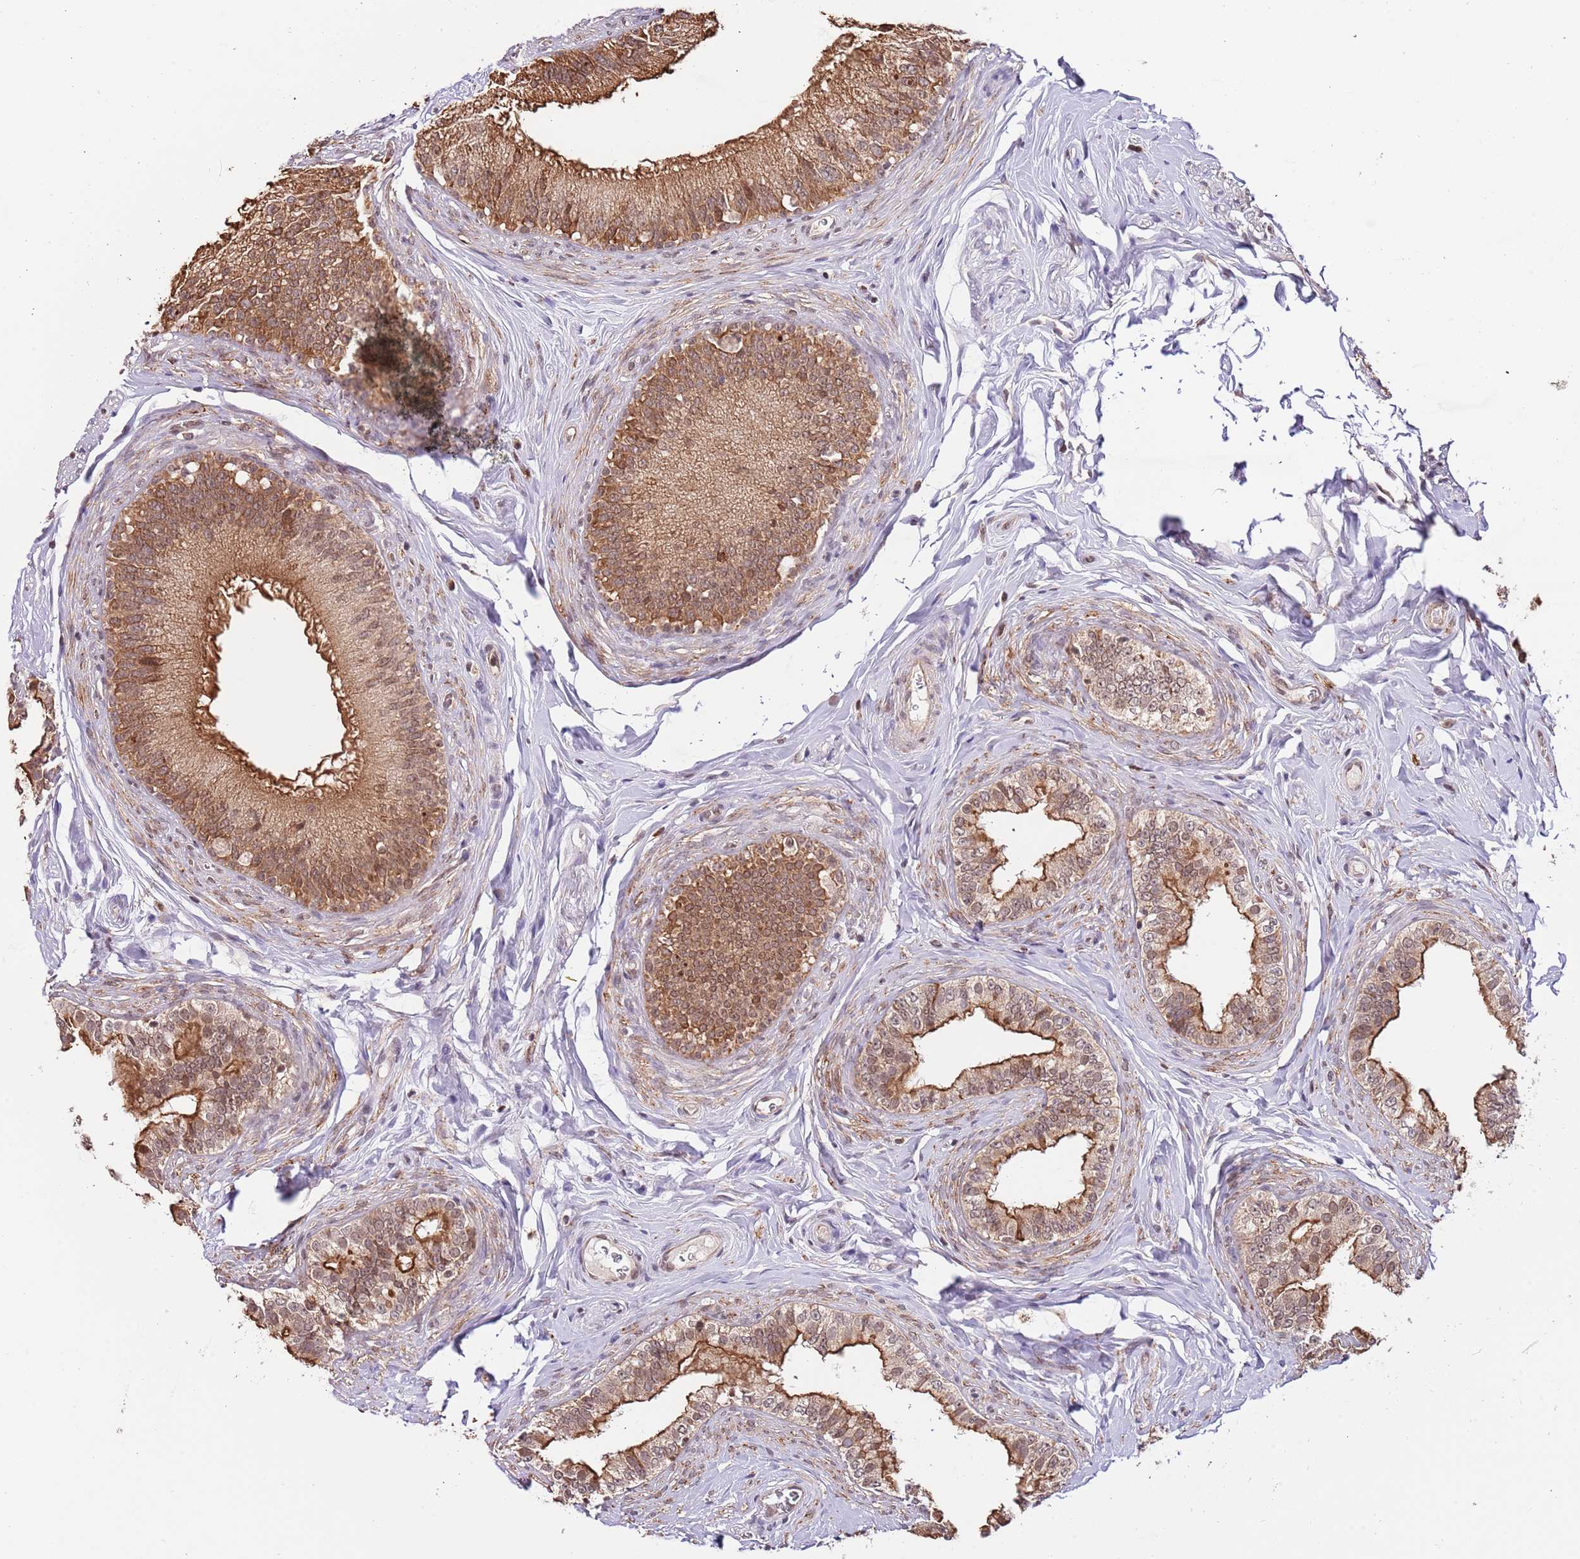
{"staining": {"intensity": "moderate", "quantity": ">75%", "location": "cytoplasmic/membranous,nuclear"}, "tissue": "epididymis", "cell_type": "Glandular cells", "image_type": "normal", "snomed": [{"axis": "morphology", "description": "Normal tissue, NOS"}, {"axis": "topography", "description": "Epididymis"}], "caption": "Immunohistochemistry (IHC) (DAB (3,3'-diaminobenzidine)) staining of benign human epididymis shows moderate cytoplasmic/membranous,nuclear protein positivity in about >75% of glandular cells.", "gene": "RIF1", "patient": {"sex": "male", "age": 38}}